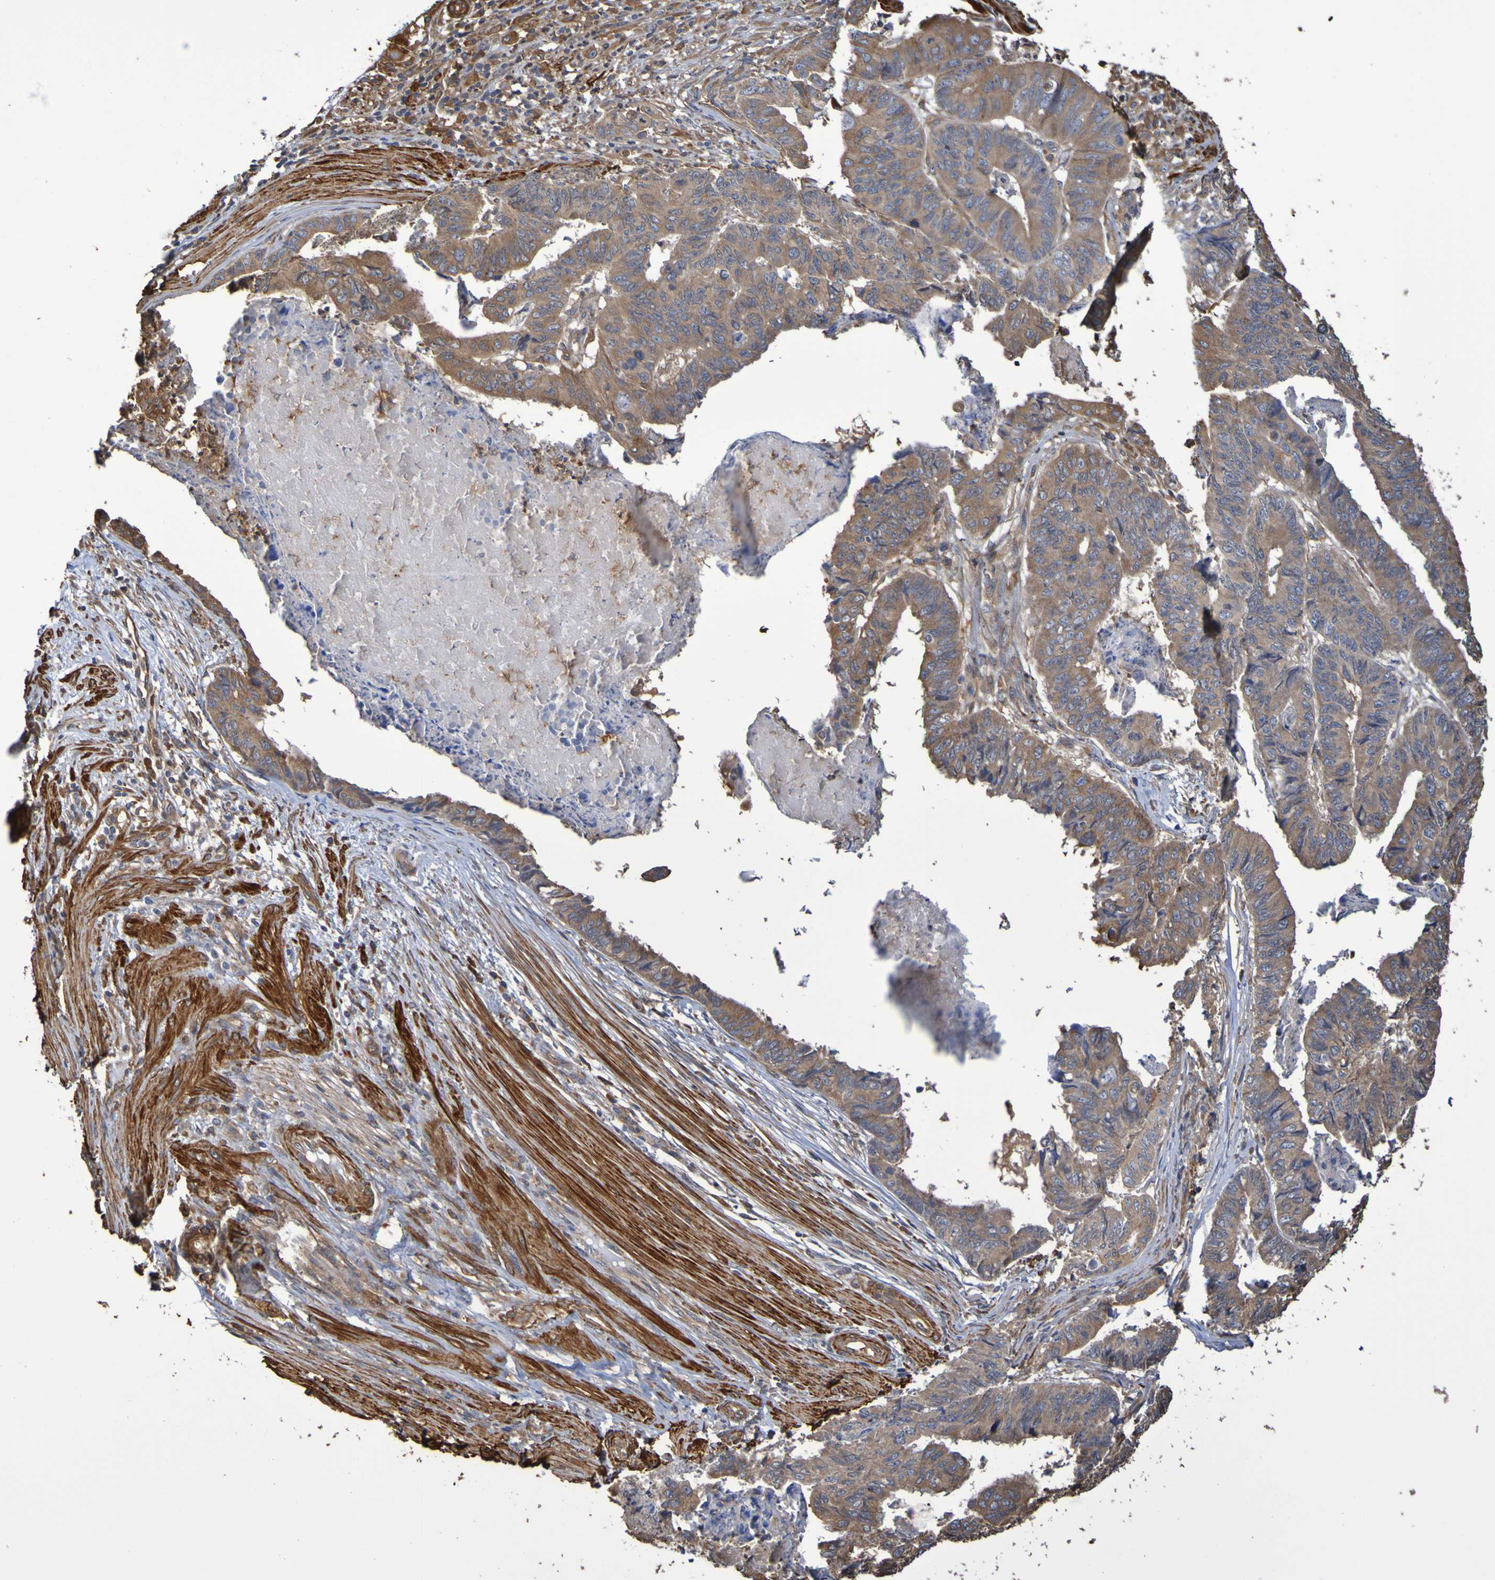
{"staining": {"intensity": "moderate", "quantity": ">75%", "location": "cytoplasmic/membranous"}, "tissue": "stomach cancer", "cell_type": "Tumor cells", "image_type": "cancer", "snomed": [{"axis": "morphology", "description": "Adenocarcinoma, NOS"}, {"axis": "topography", "description": "Stomach, lower"}], "caption": "Immunohistochemistry photomicrograph of human stomach cancer (adenocarcinoma) stained for a protein (brown), which reveals medium levels of moderate cytoplasmic/membranous staining in approximately >75% of tumor cells.", "gene": "RAB11A", "patient": {"sex": "male", "age": 77}}